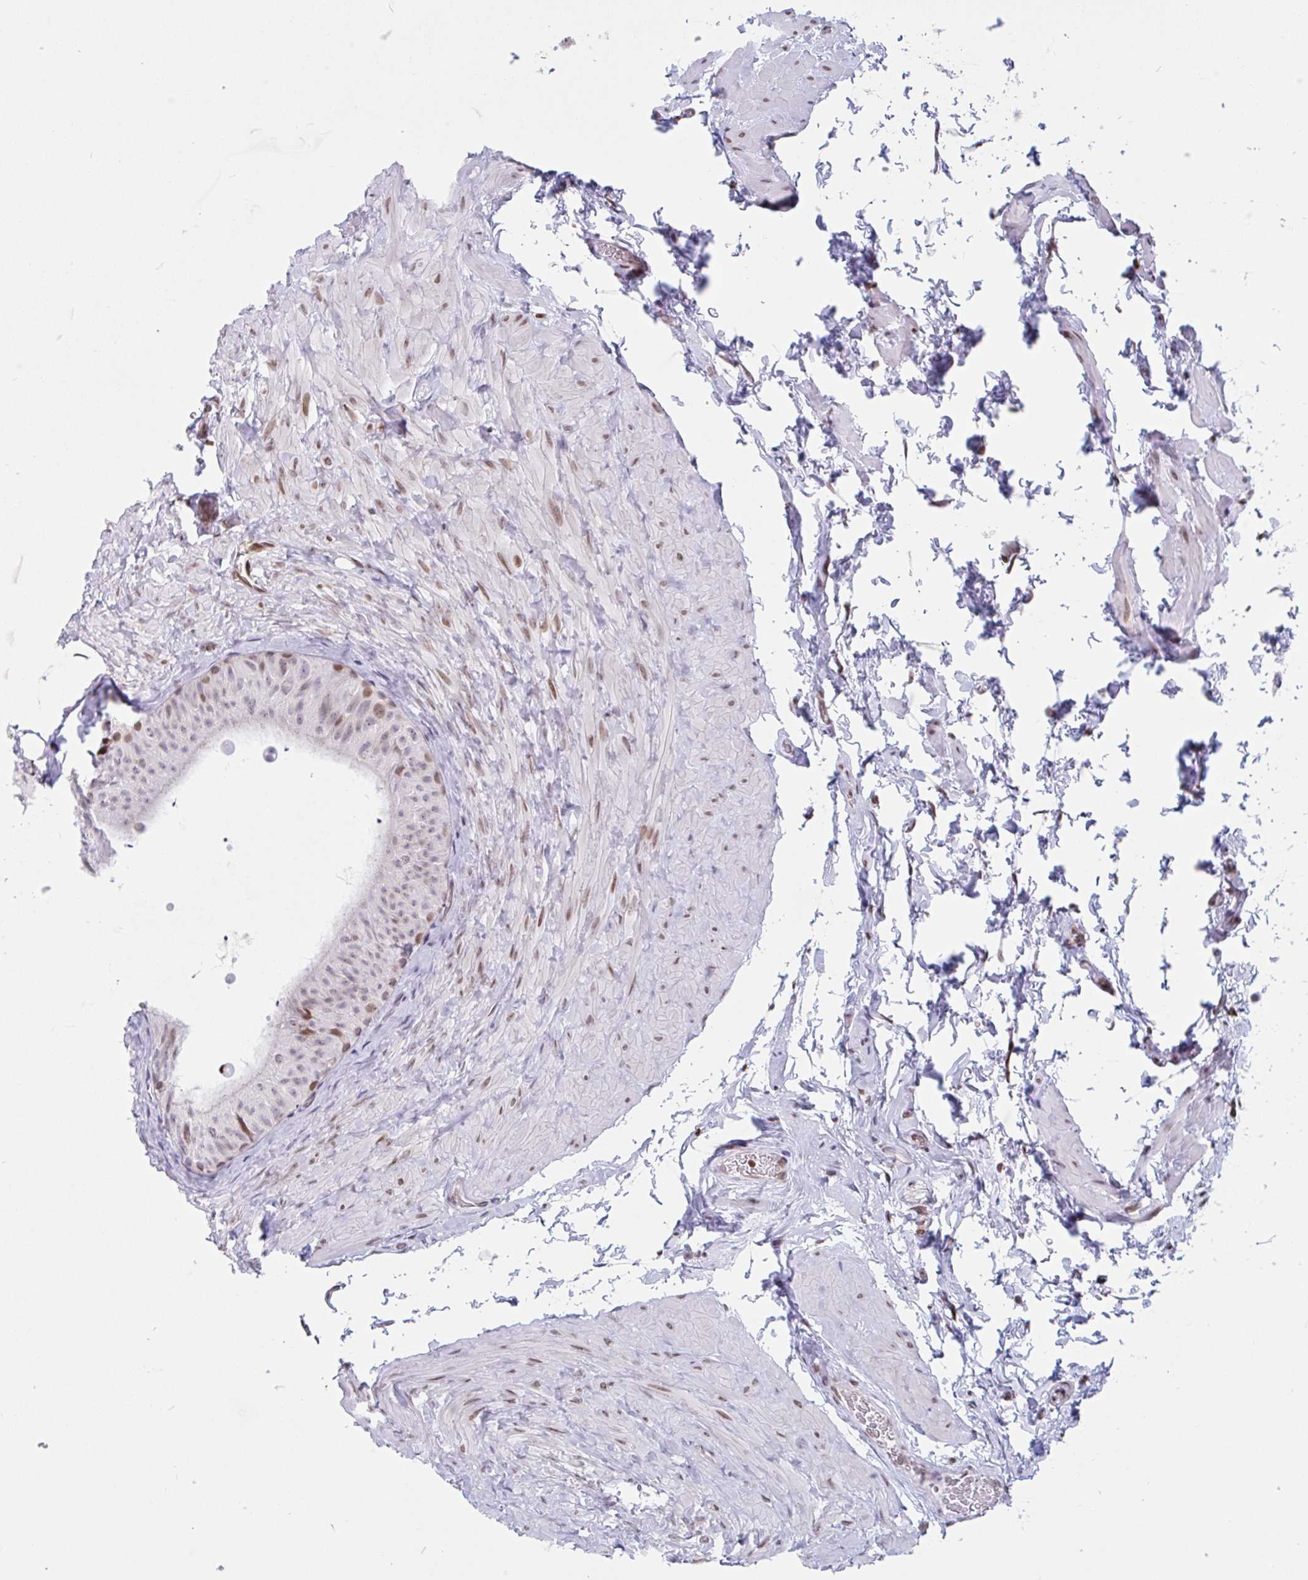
{"staining": {"intensity": "moderate", "quantity": ">75%", "location": "nuclear"}, "tissue": "epididymis", "cell_type": "Glandular cells", "image_type": "normal", "snomed": [{"axis": "morphology", "description": "Normal tissue, NOS"}, {"axis": "topography", "description": "Epididymis, spermatic cord, NOS"}, {"axis": "topography", "description": "Epididymis"}], "caption": "Immunohistochemical staining of unremarkable human epididymis displays moderate nuclear protein staining in about >75% of glandular cells. The protein is stained brown, and the nuclei are stained in blue (DAB (3,3'-diaminobenzidine) IHC with brightfield microscopy, high magnification).", "gene": "NOL6", "patient": {"sex": "male", "age": 31}}